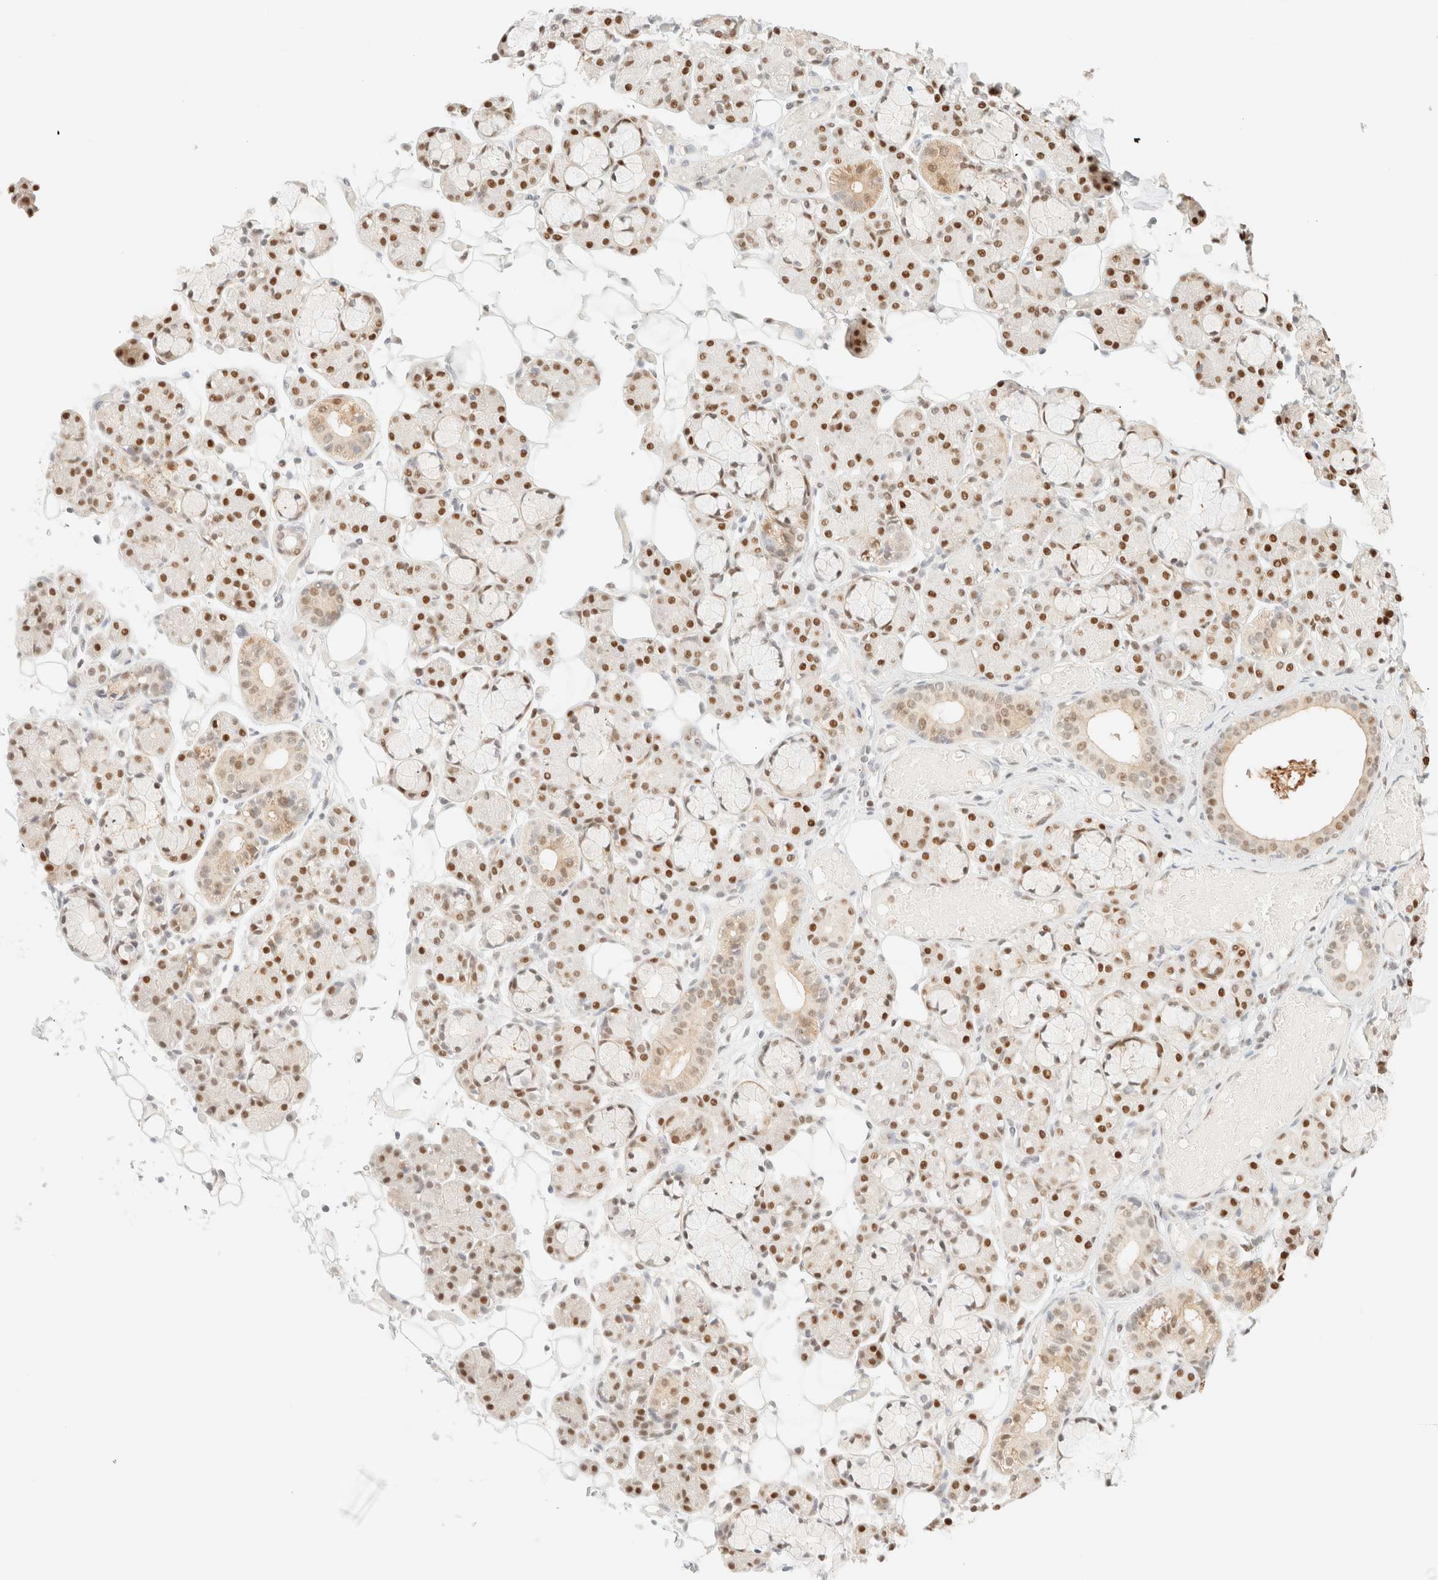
{"staining": {"intensity": "moderate", "quantity": ">75%", "location": "nuclear"}, "tissue": "salivary gland", "cell_type": "Glandular cells", "image_type": "normal", "snomed": [{"axis": "morphology", "description": "Normal tissue, NOS"}, {"axis": "topography", "description": "Salivary gland"}], "caption": "About >75% of glandular cells in unremarkable human salivary gland reveal moderate nuclear protein staining as visualized by brown immunohistochemical staining.", "gene": "TSR1", "patient": {"sex": "male", "age": 63}}